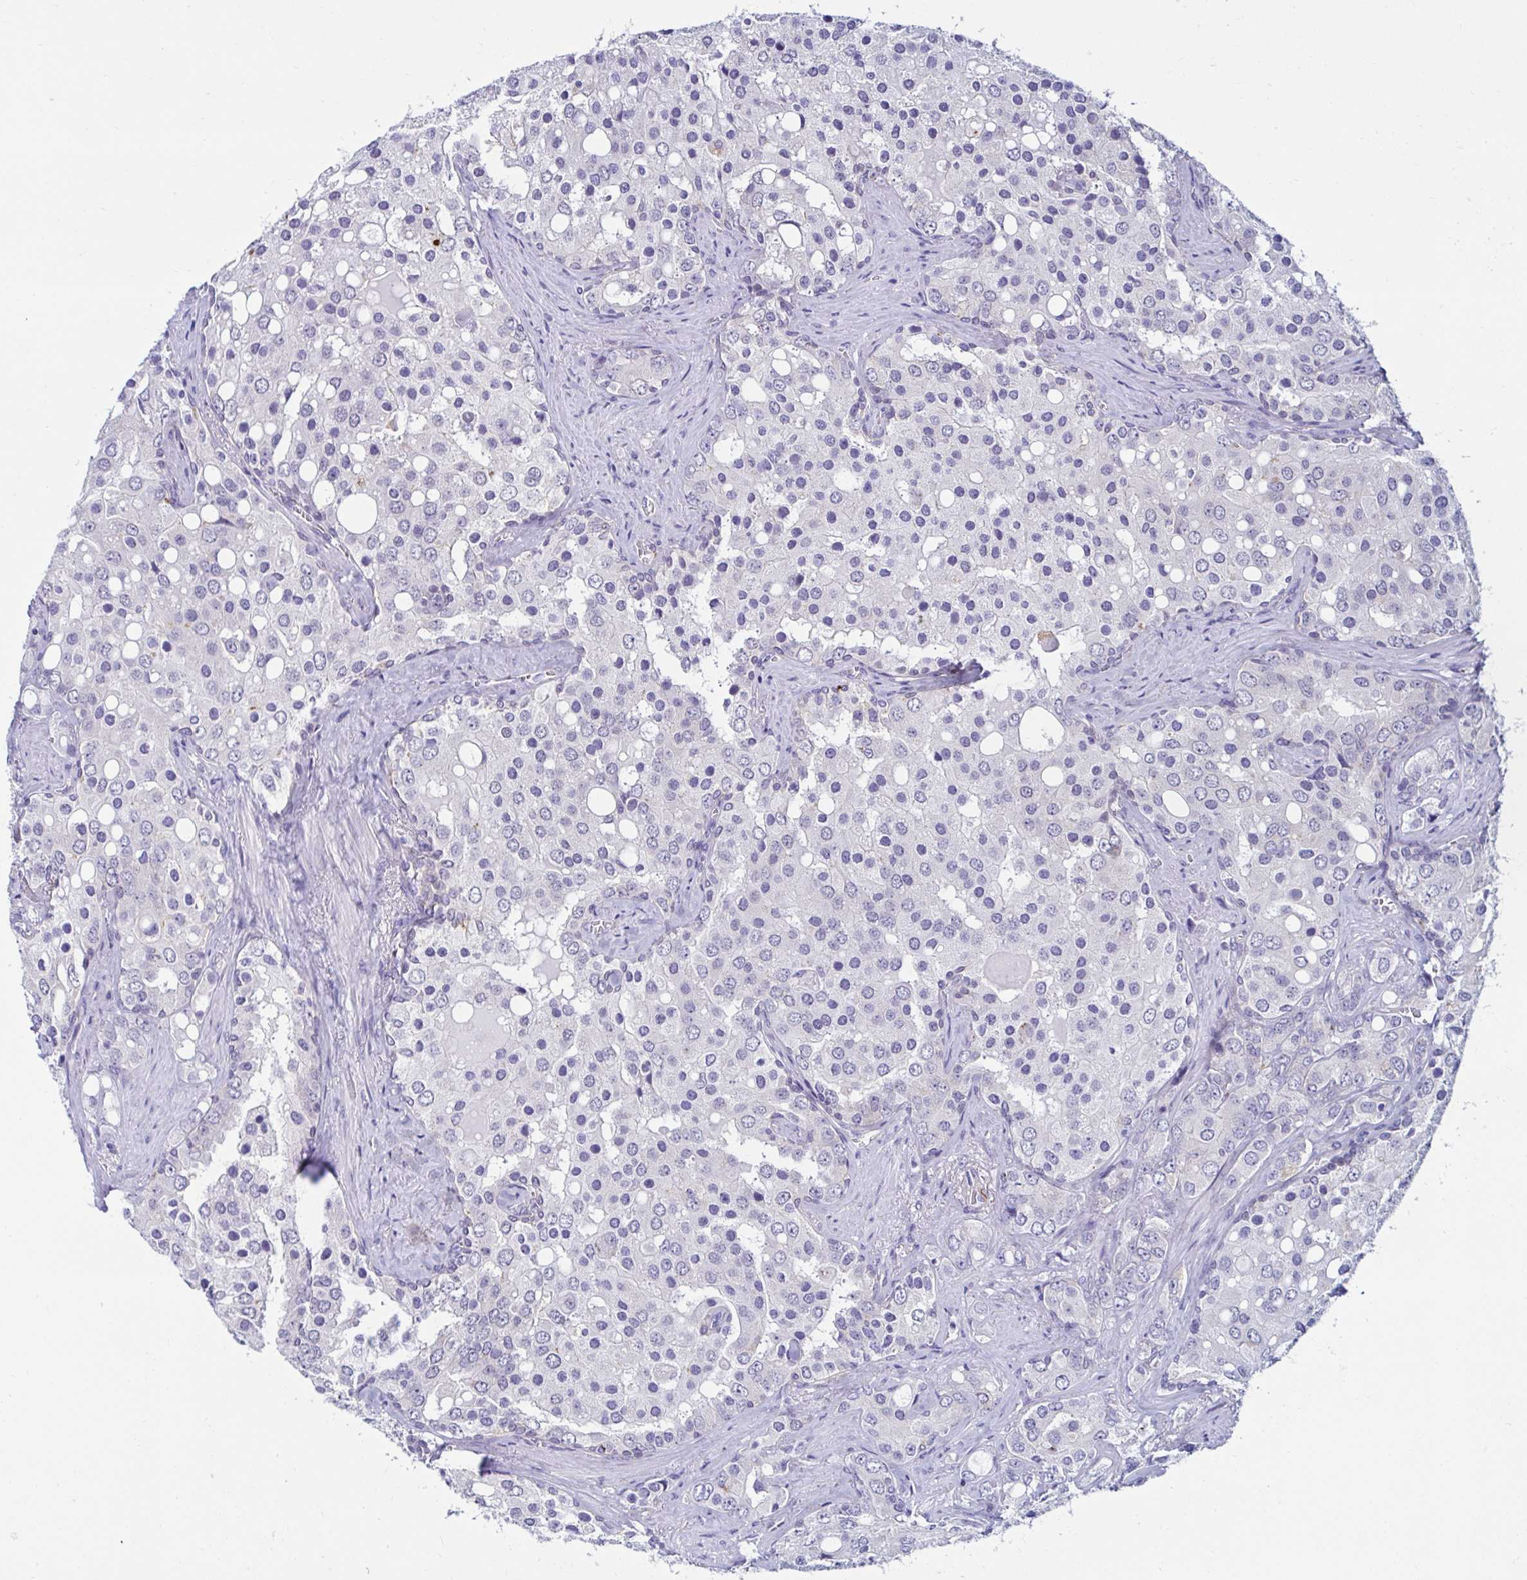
{"staining": {"intensity": "negative", "quantity": "none", "location": "none"}, "tissue": "prostate cancer", "cell_type": "Tumor cells", "image_type": "cancer", "snomed": [{"axis": "morphology", "description": "Adenocarcinoma, High grade"}, {"axis": "topography", "description": "Prostate"}], "caption": "The immunohistochemistry (IHC) histopathology image has no significant expression in tumor cells of prostate adenocarcinoma (high-grade) tissue.", "gene": "ANKRD62", "patient": {"sex": "male", "age": 67}}